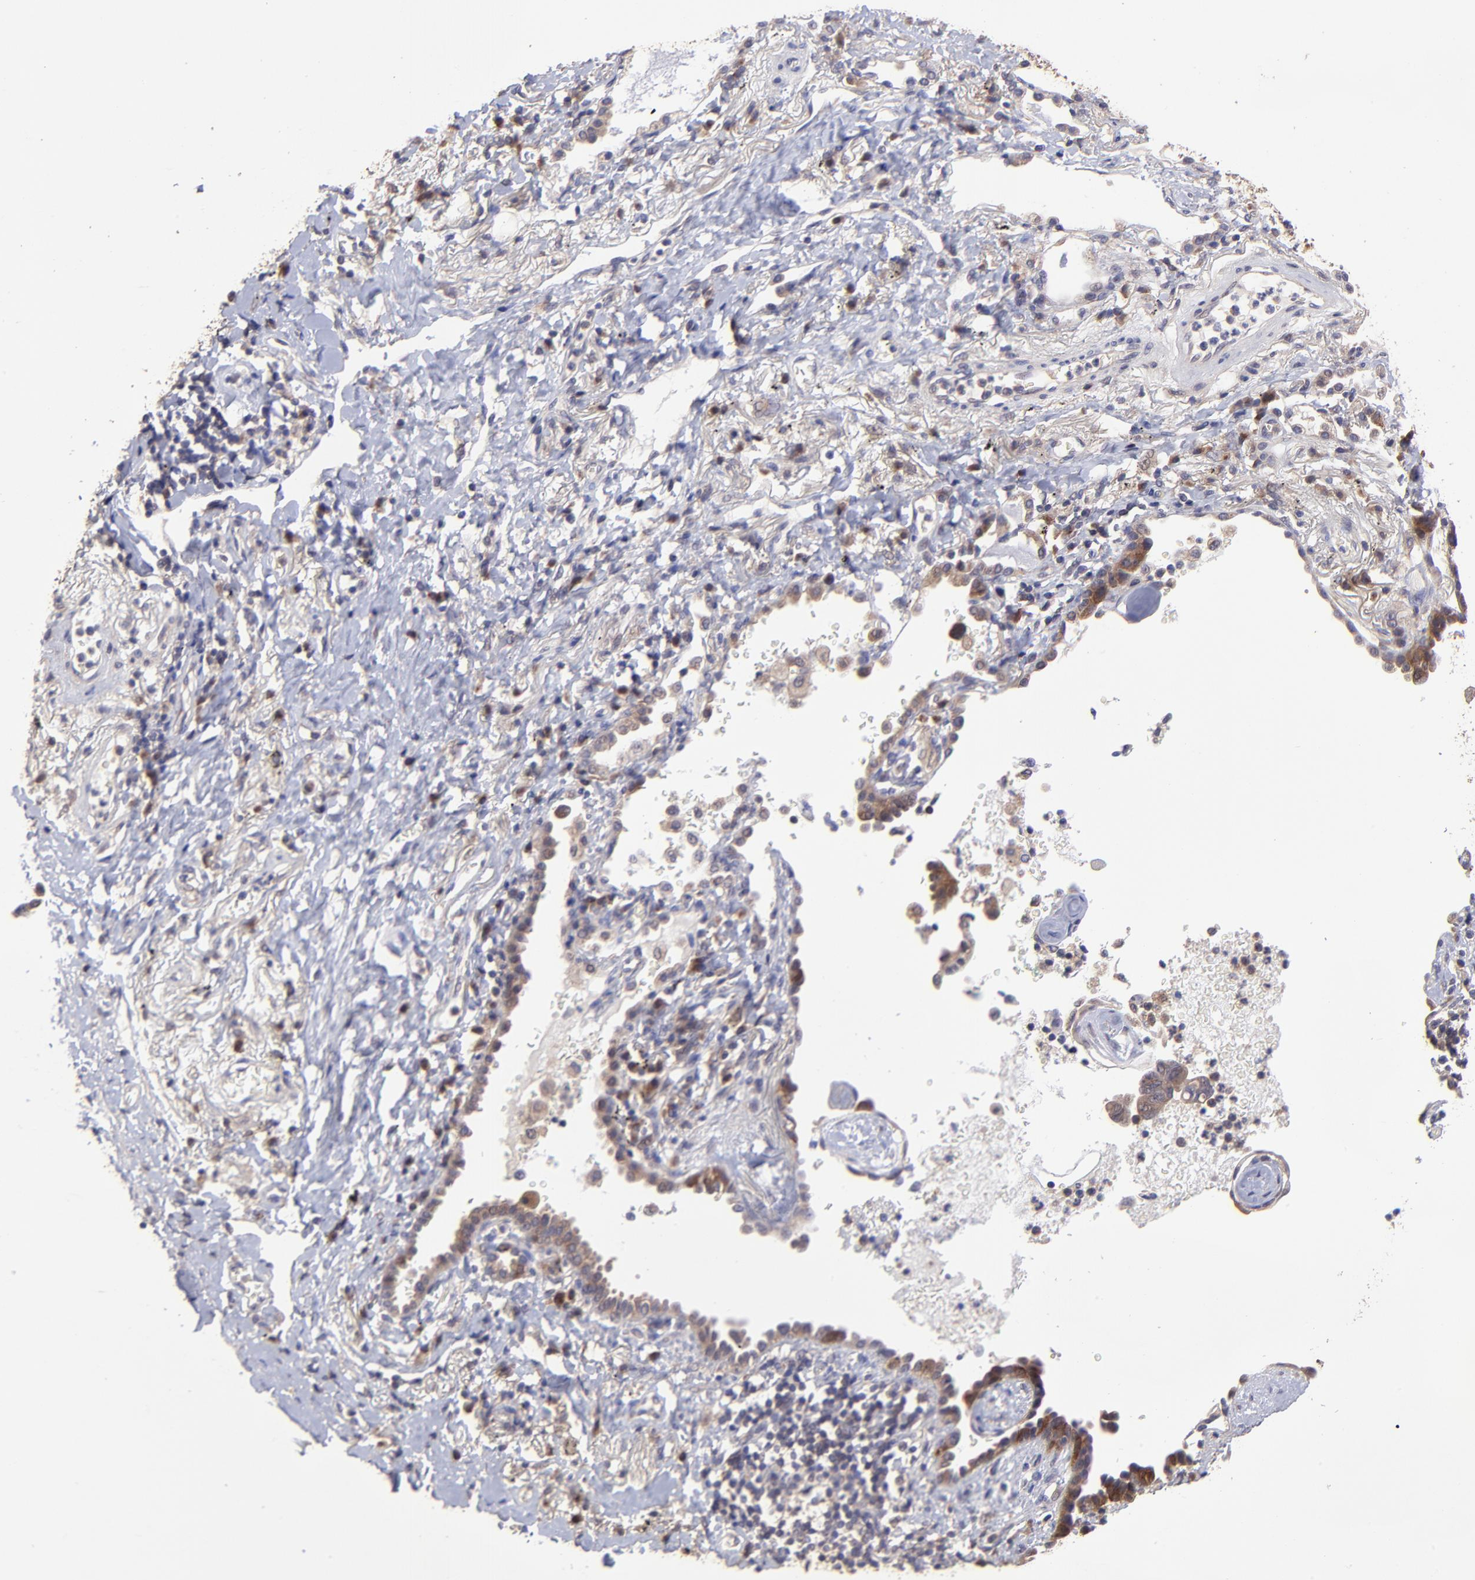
{"staining": {"intensity": "moderate", "quantity": ">75%", "location": "cytoplasmic/membranous"}, "tissue": "lung cancer", "cell_type": "Tumor cells", "image_type": "cancer", "snomed": [{"axis": "morphology", "description": "Adenocarcinoma, NOS"}, {"axis": "topography", "description": "Lung"}], "caption": "DAB (3,3'-diaminobenzidine) immunohistochemical staining of human adenocarcinoma (lung) displays moderate cytoplasmic/membranous protein expression in about >75% of tumor cells.", "gene": "NSF", "patient": {"sex": "female", "age": 64}}